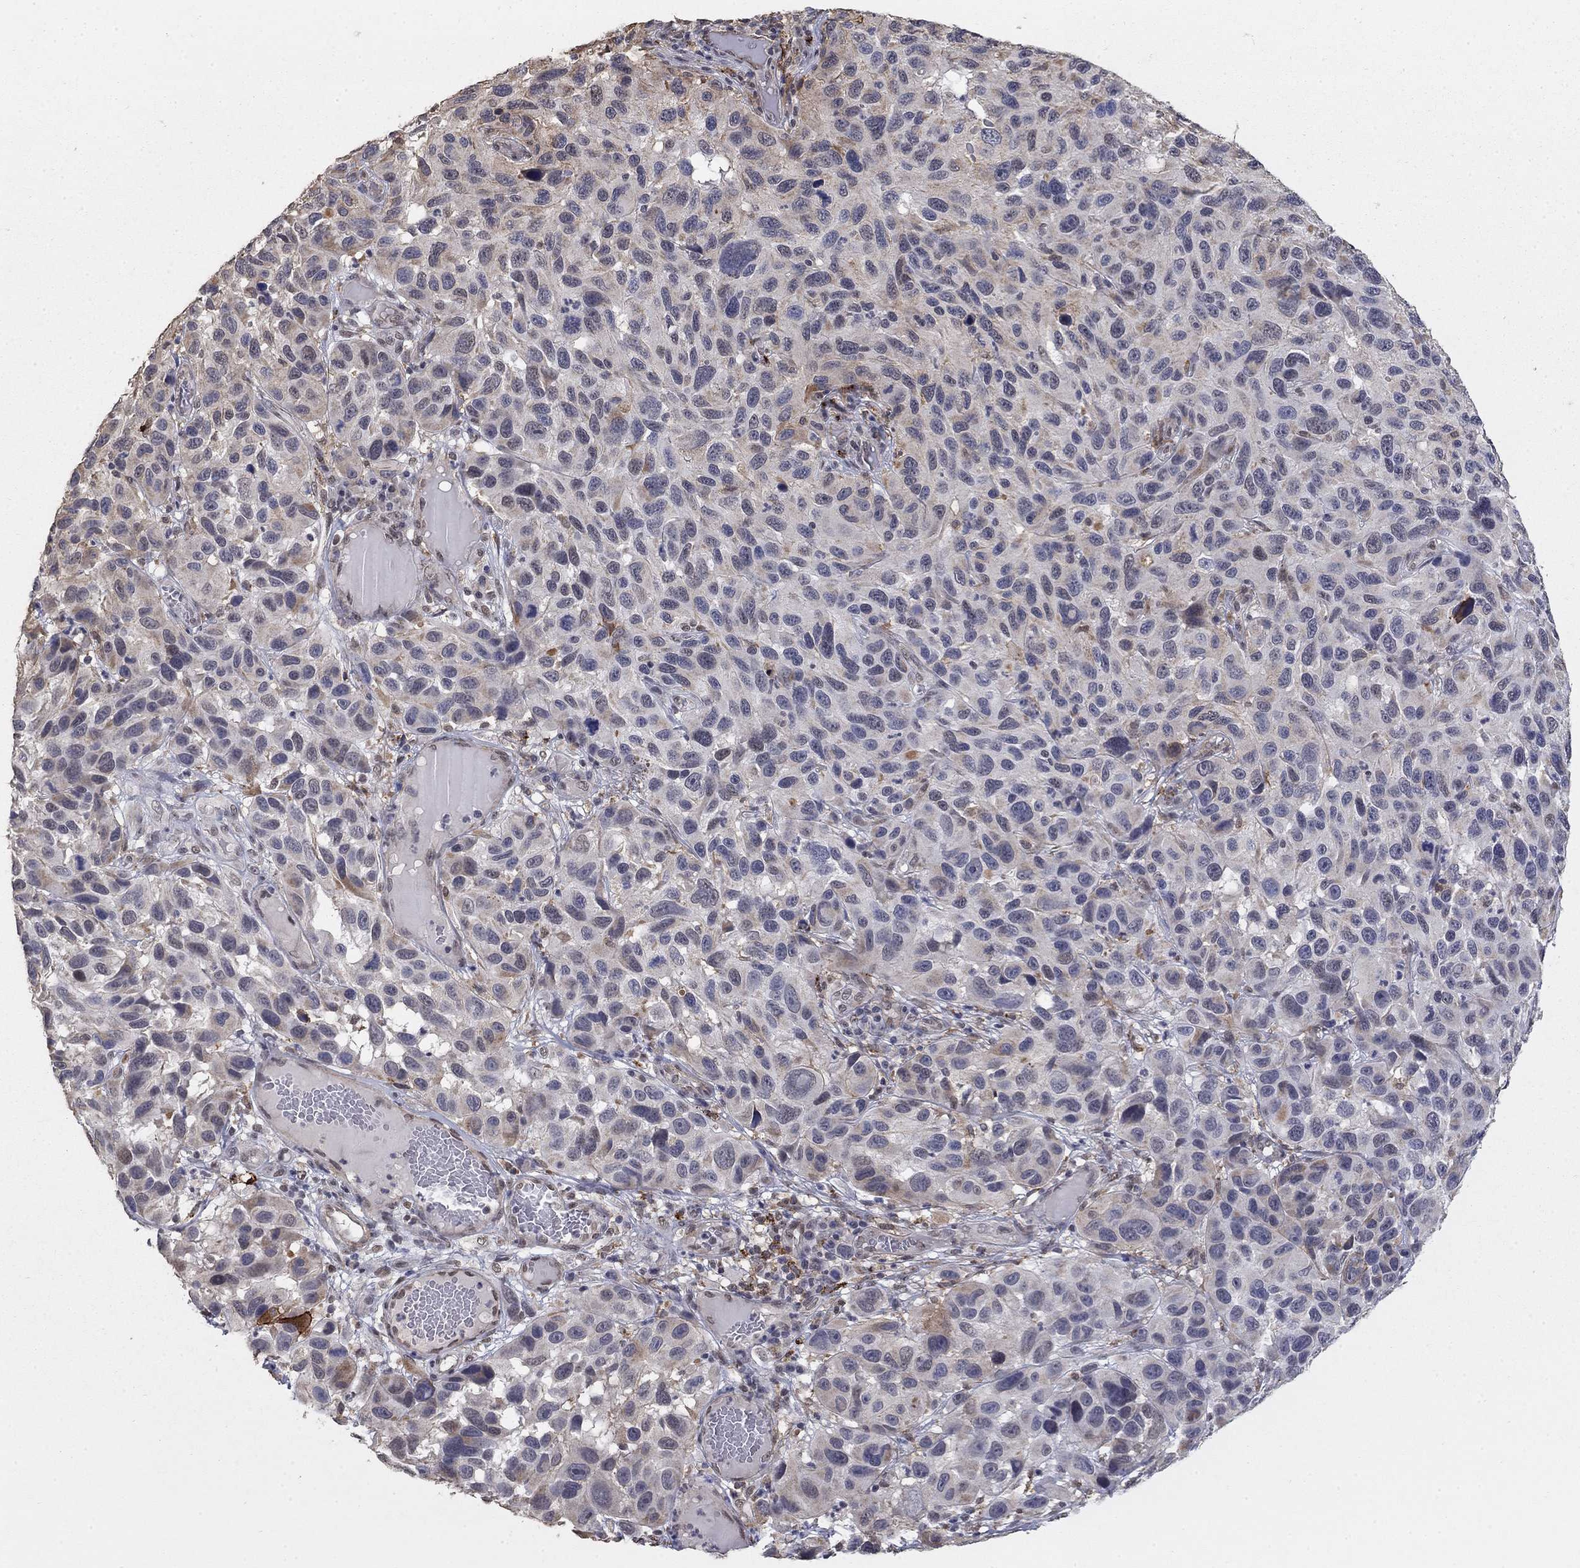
{"staining": {"intensity": "negative", "quantity": "none", "location": "none"}, "tissue": "melanoma", "cell_type": "Tumor cells", "image_type": "cancer", "snomed": [{"axis": "morphology", "description": "Malignant melanoma, NOS"}, {"axis": "topography", "description": "Skin"}], "caption": "Malignant melanoma was stained to show a protein in brown. There is no significant staining in tumor cells.", "gene": "GRIA3", "patient": {"sex": "male", "age": 53}}